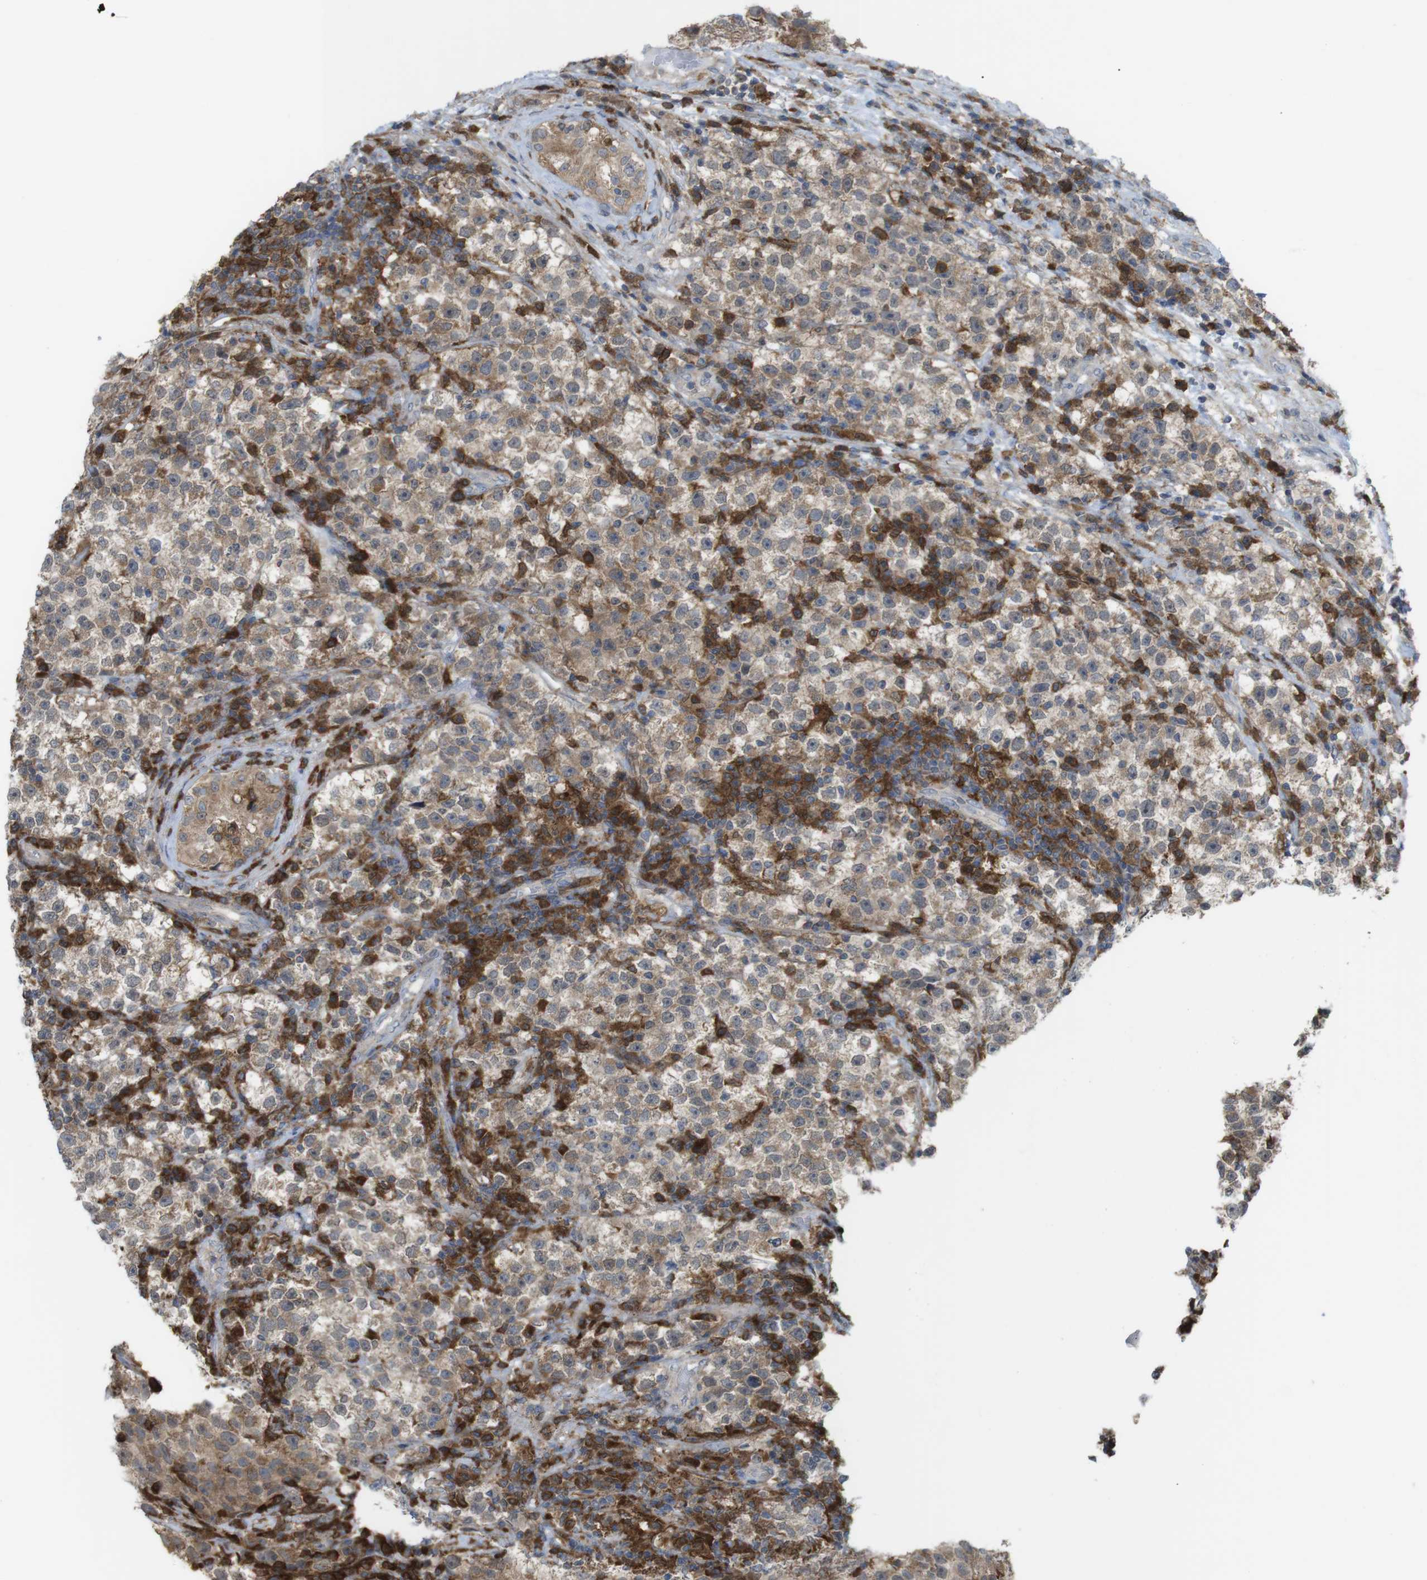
{"staining": {"intensity": "weak", "quantity": ">75%", "location": "cytoplasmic/membranous"}, "tissue": "testis cancer", "cell_type": "Tumor cells", "image_type": "cancer", "snomed": [{"axis": "morphology", "description": "Seminoma, NOS"}, {"axis": "topography", "description": "Testis"}], "caption": "IHC photomicrograph of neoplastic tissue: seminoma (testis) stained using immunohistochemistry (IHC) demonstrates low levels of weak protein expression localized specifically in the cytoplasmic/membranous of tumor cells, appearing as a cytoplasmic/membranous brown color.", "gene": "PRKCD", "patient": {"sex": "male", "age": 22}}